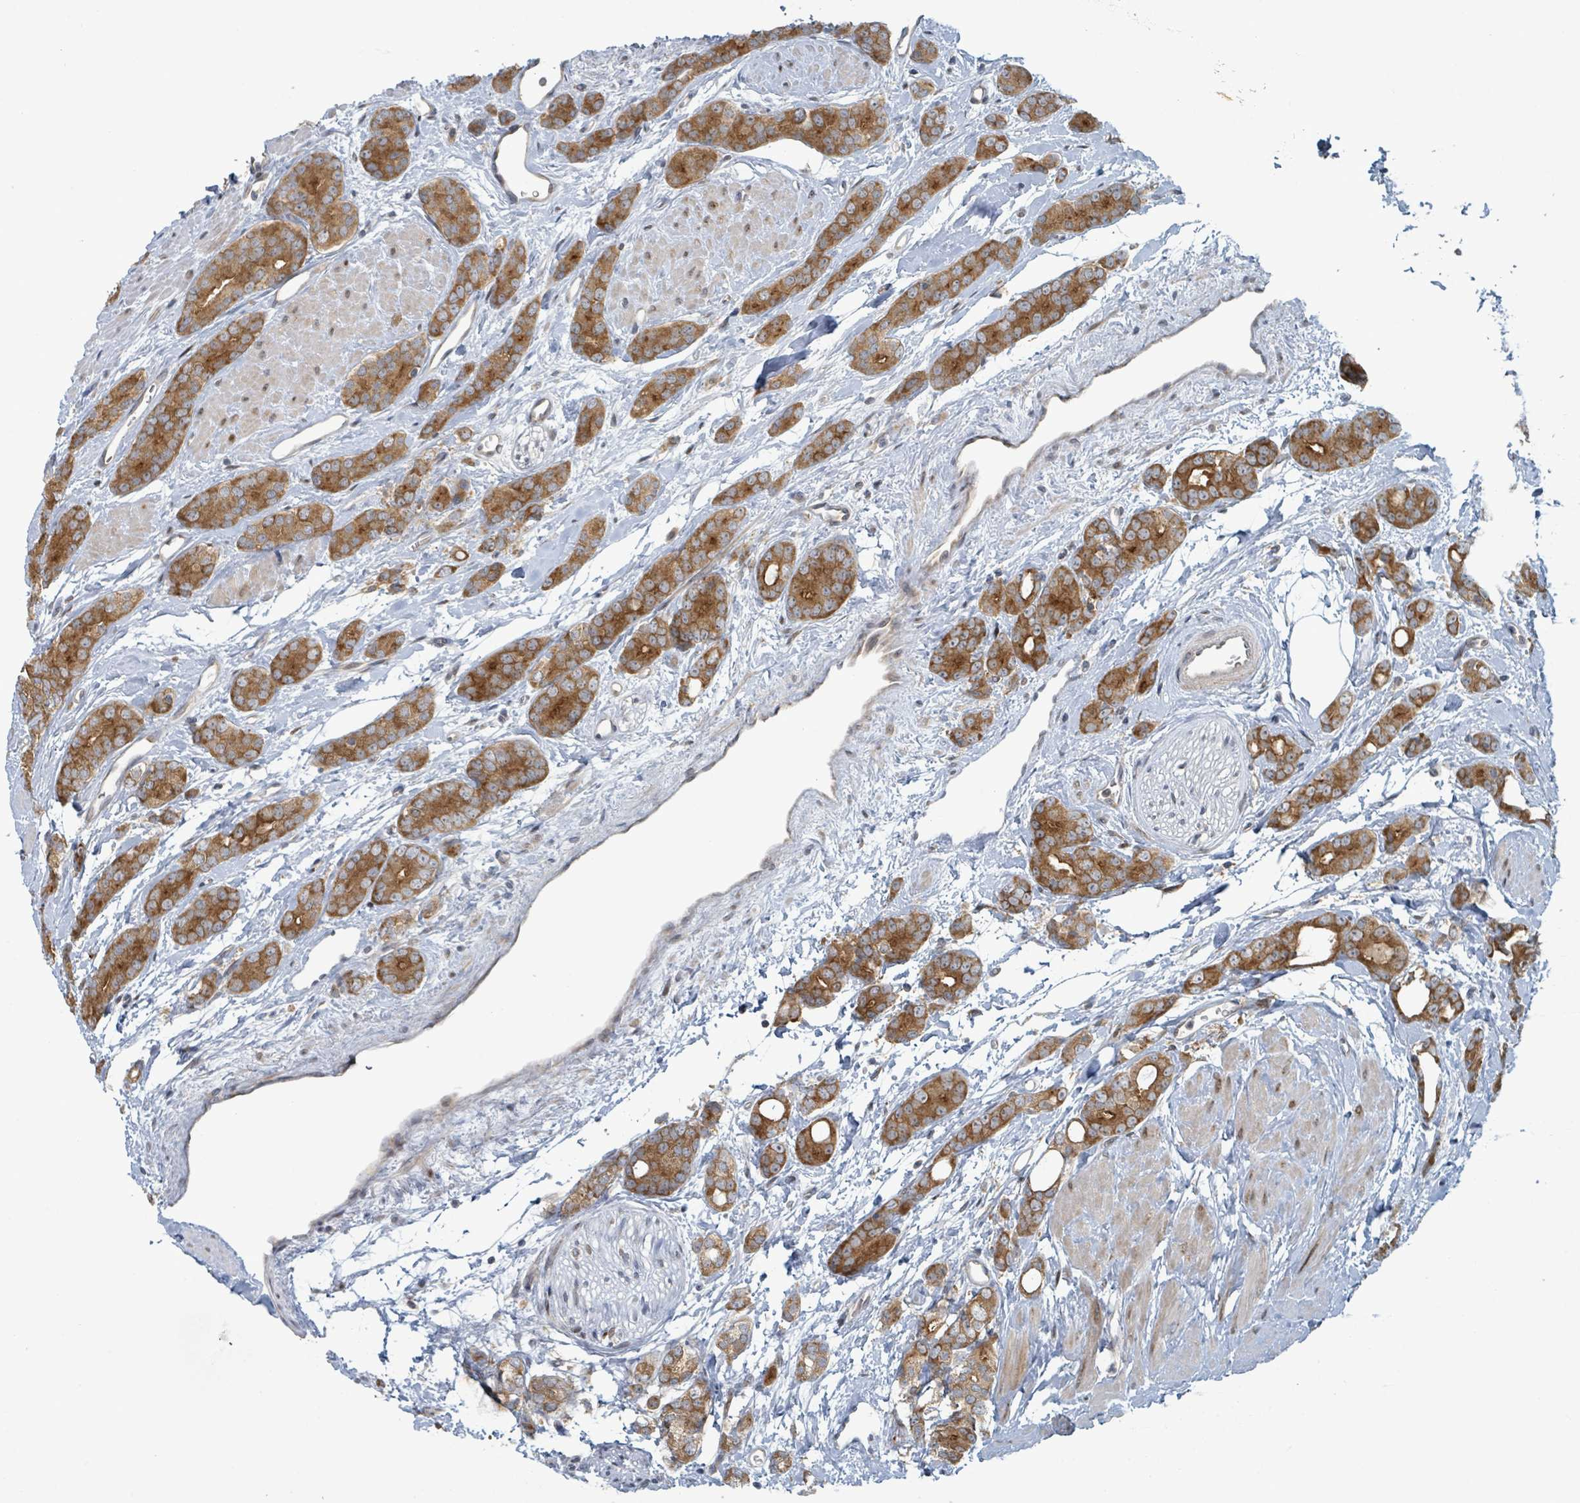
{"staining": {"intensity": "strong", "quantity": ">75%", "location": "cytoplasmic/membranous"}, "tissue": "prostate cancer", "cell_type": "Tumor cells", "image_type": "cancer", "snomed": [{"axis": "morphology", "description": "Adenocarcinoma, High grade"}, {"axis": "topography", "description": "Prostate"}], "caption": "Prostate cancer (adenocarcinoma (high-grade)) tissue displays strong cytoplasmic/membranous staining in about >75% of tumor cells, visualized by immunohistochemistry.", "gene": "OR51E1", "patient": {"sex": "male", "age": 62}}